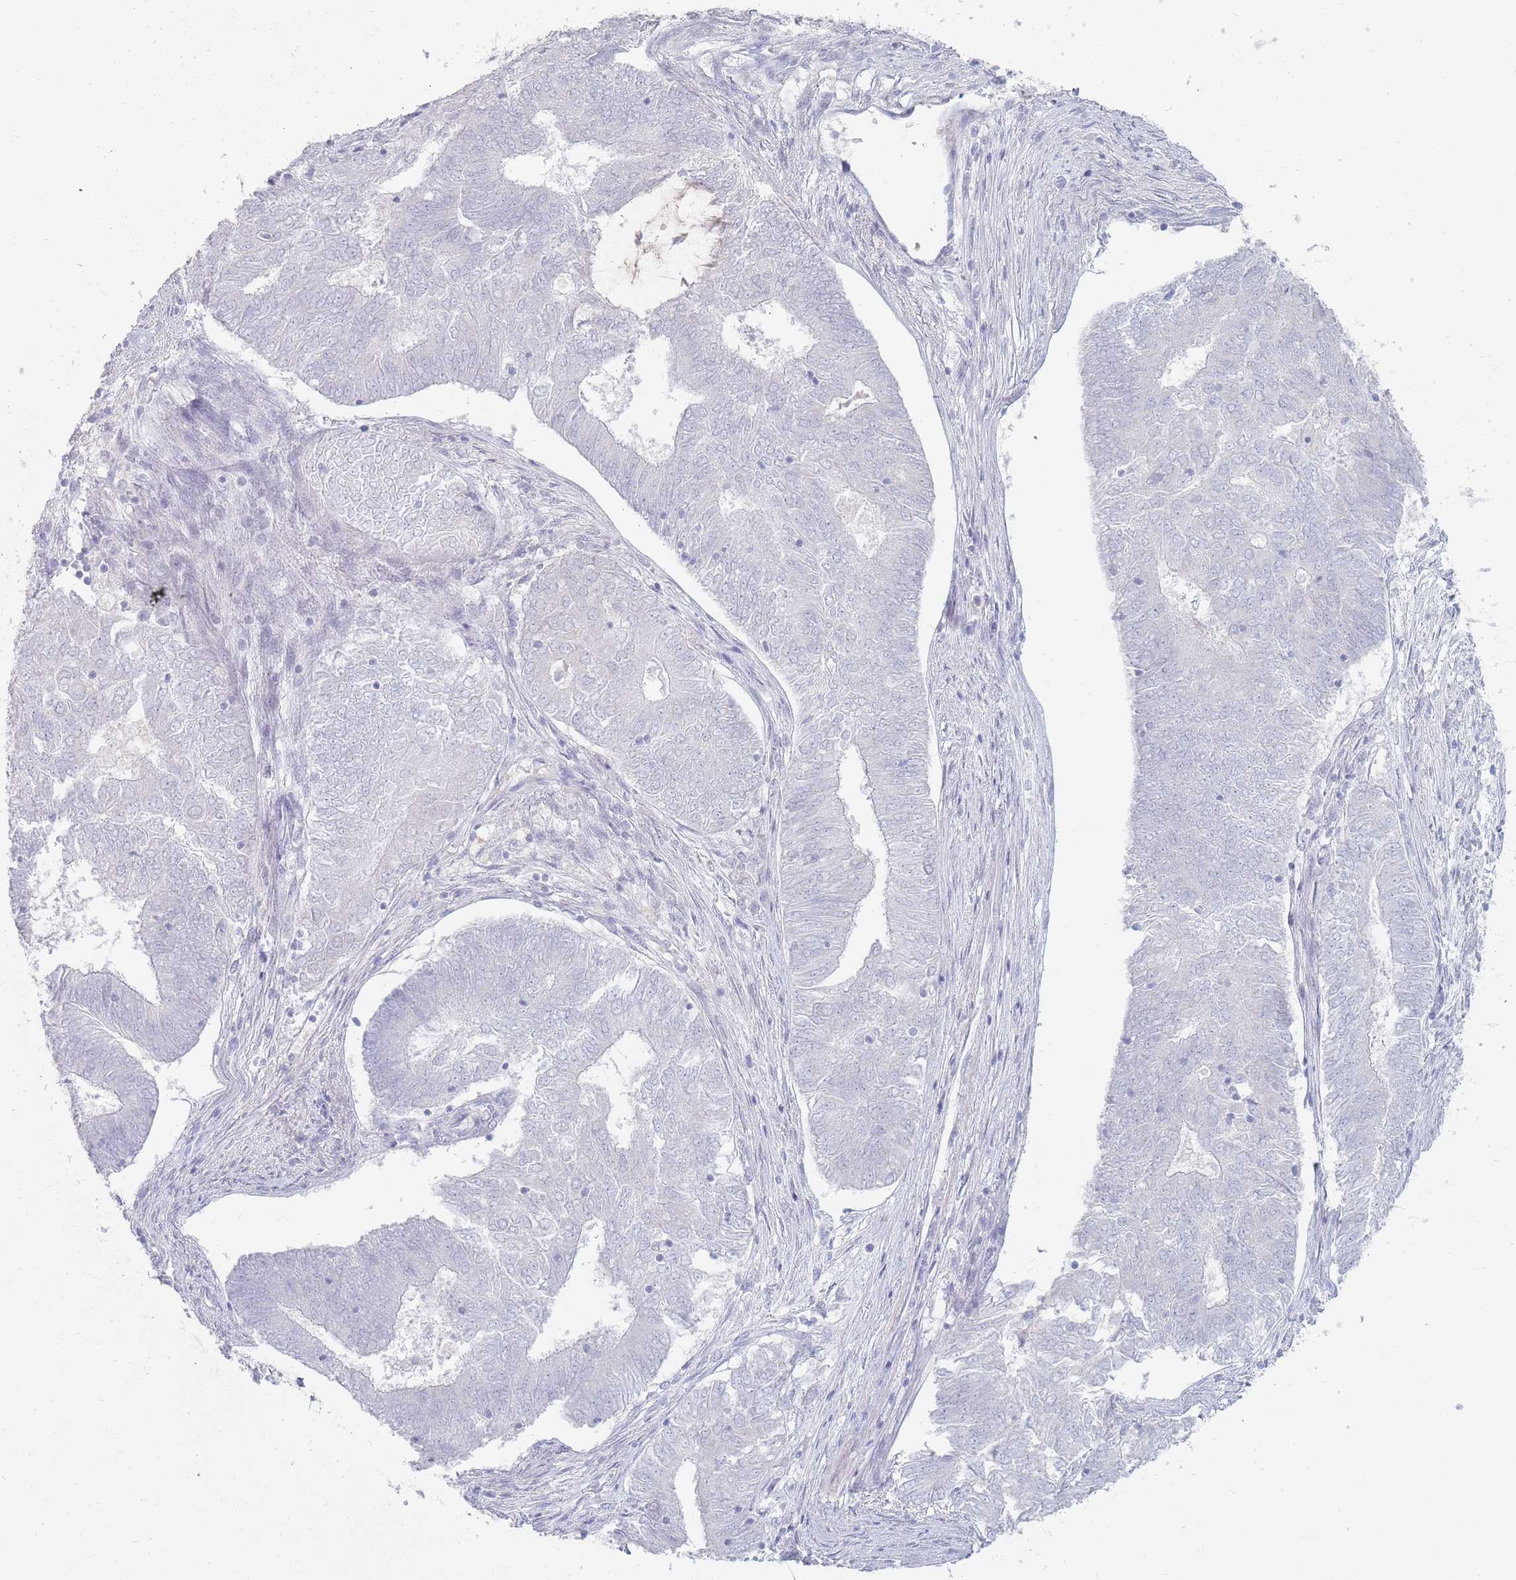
{"staining": {"intensity": "negative", "quantity": "none", "location": "none"}, "tissue": "endometrial cancer", "cell_type": "Tumor cells", "image_type": "cancer", "snomed": [{"axis": "morphology", "description": "Adenocarcinoma, NOS"}, {"axis": "topography", "description": "Endometrium"}], "caption": "Immunohistochemical staining of human endometrial cancer demonstrates no significant positivity in tumor cells. (DAB (3,3'-diaminobenzidine) immunohistochemistry (IHC) visualized using brightfield microscopy, high magnification).", "gene": "PRG4", "patient": {"sex": "female", "age": 62}}